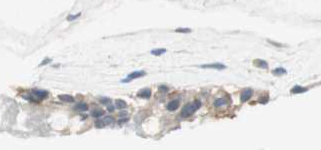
{"staining": {"intensity": "weak", "quantity": "25%-75%", "location": "cytoplasmic/membranous"}, "tissue": "nasopharynx", "cell_type": "Respiratory epithelial cells", "image_type": "normal", "snomed": [{"axis": "morphology", "description": "Normal tissue, NOS"}, {"axis": "morphology", "description": "Inflammation, NOS"}, {"axis": "topography", "description": "Nasopharynx"}], "caption": "Immunohistochemical staining of benign human nasopharynx shows weak cytoplasmic/membranous protein staining in about 25%-75% of respiratory epithelial cells.", "gene": "HPGD", "patient": {"sex": "male", "age": 48}}